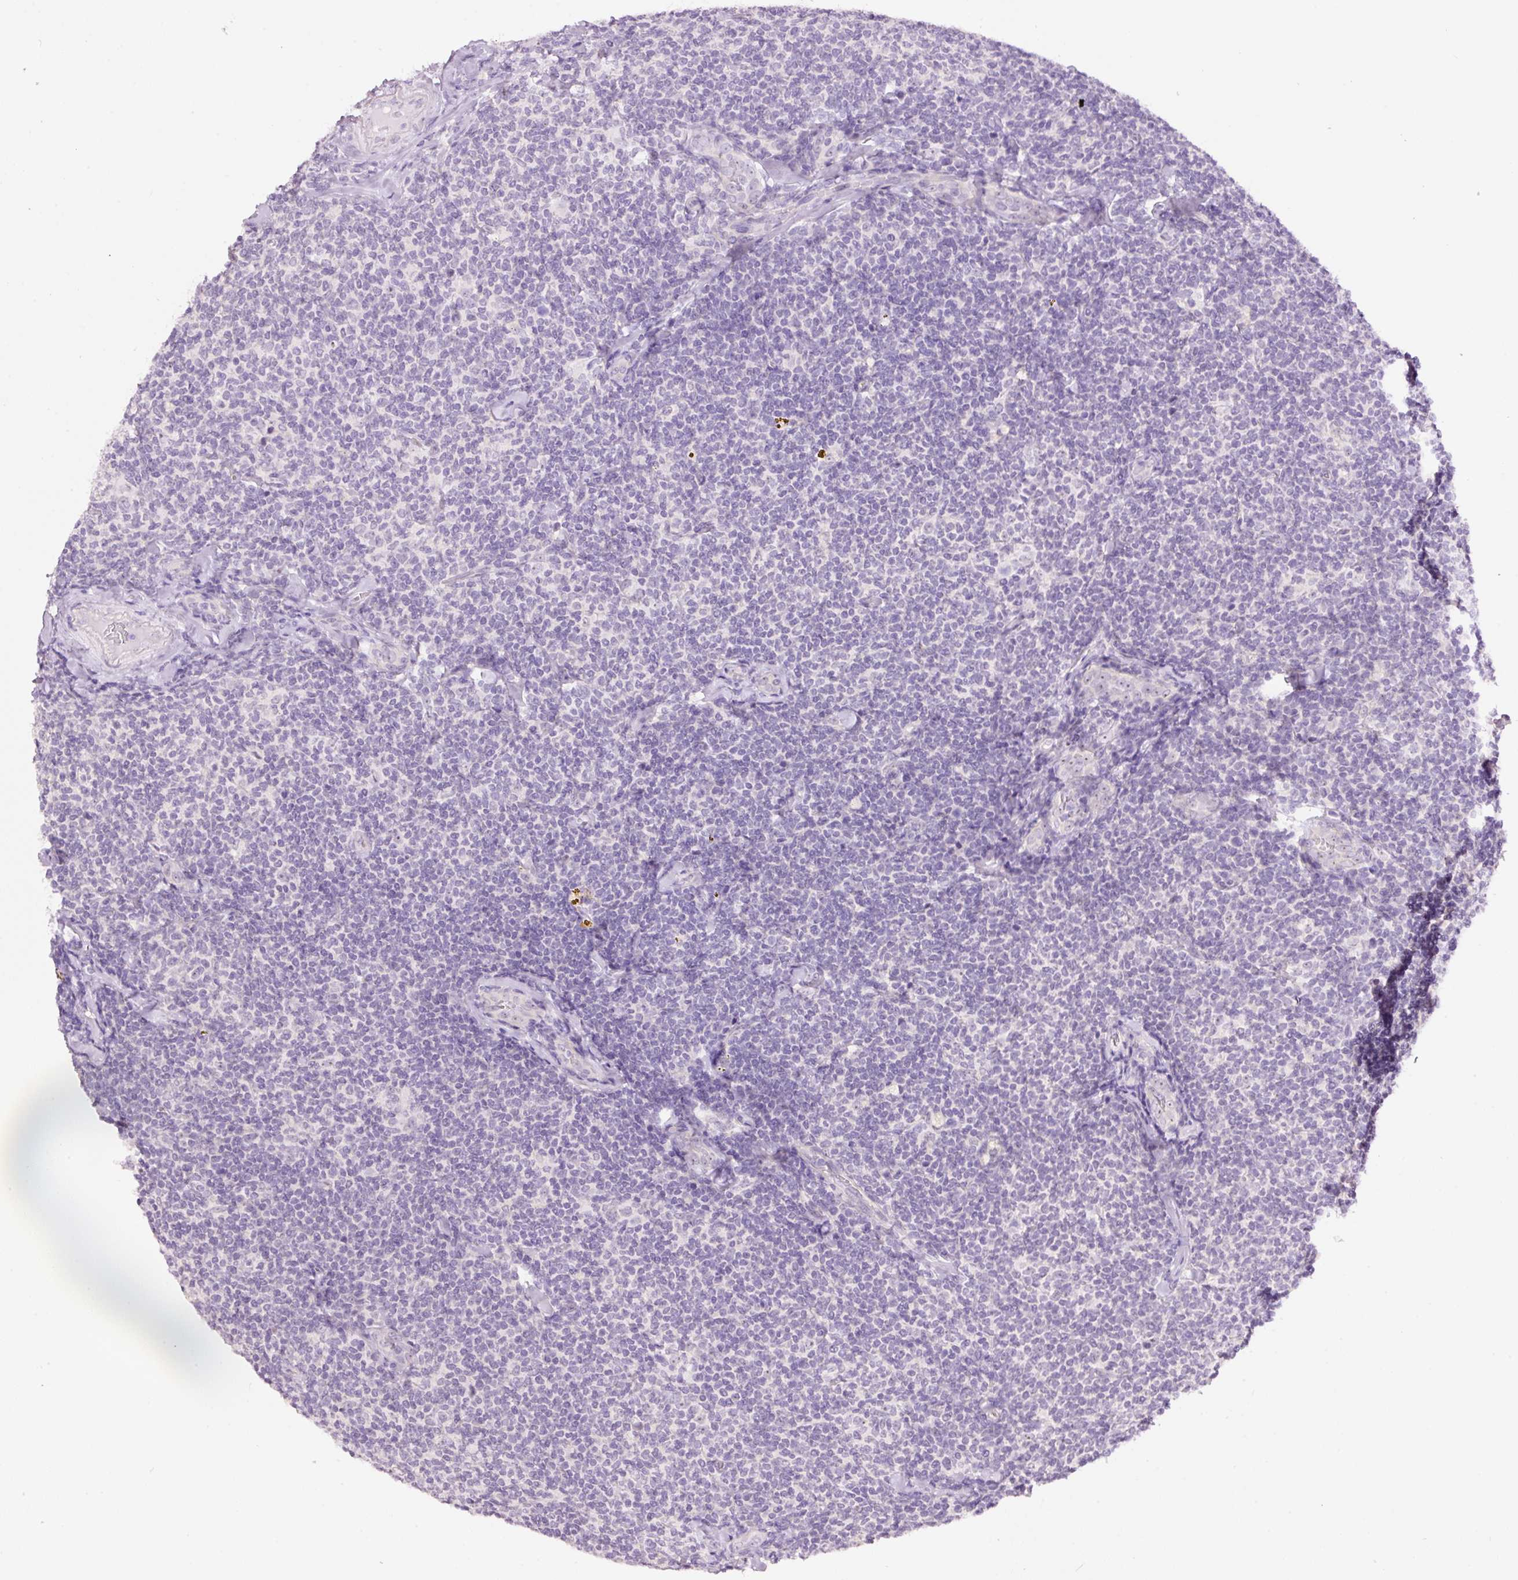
{"staining": {"intensity": "negative", "quantity": "none", "location": "none"}, "tissue": "lymphoma", "cell_type": "Tumor cells", "image_type": "cancer", "snomed": [{"axis": "morphology", "description": "Malignant lymphoma, non-Hodgkin's type, Low grade"}, {"axis": "topography", "description": "Lymph node"}], "caption": "Immunohistochemical staining of lymphoma shows no significant staining in tumor cells. (IHC, brightfield microscopy, high magnification).", "gene": "GCG", "patient": {"sex": "female", "age": 56}}